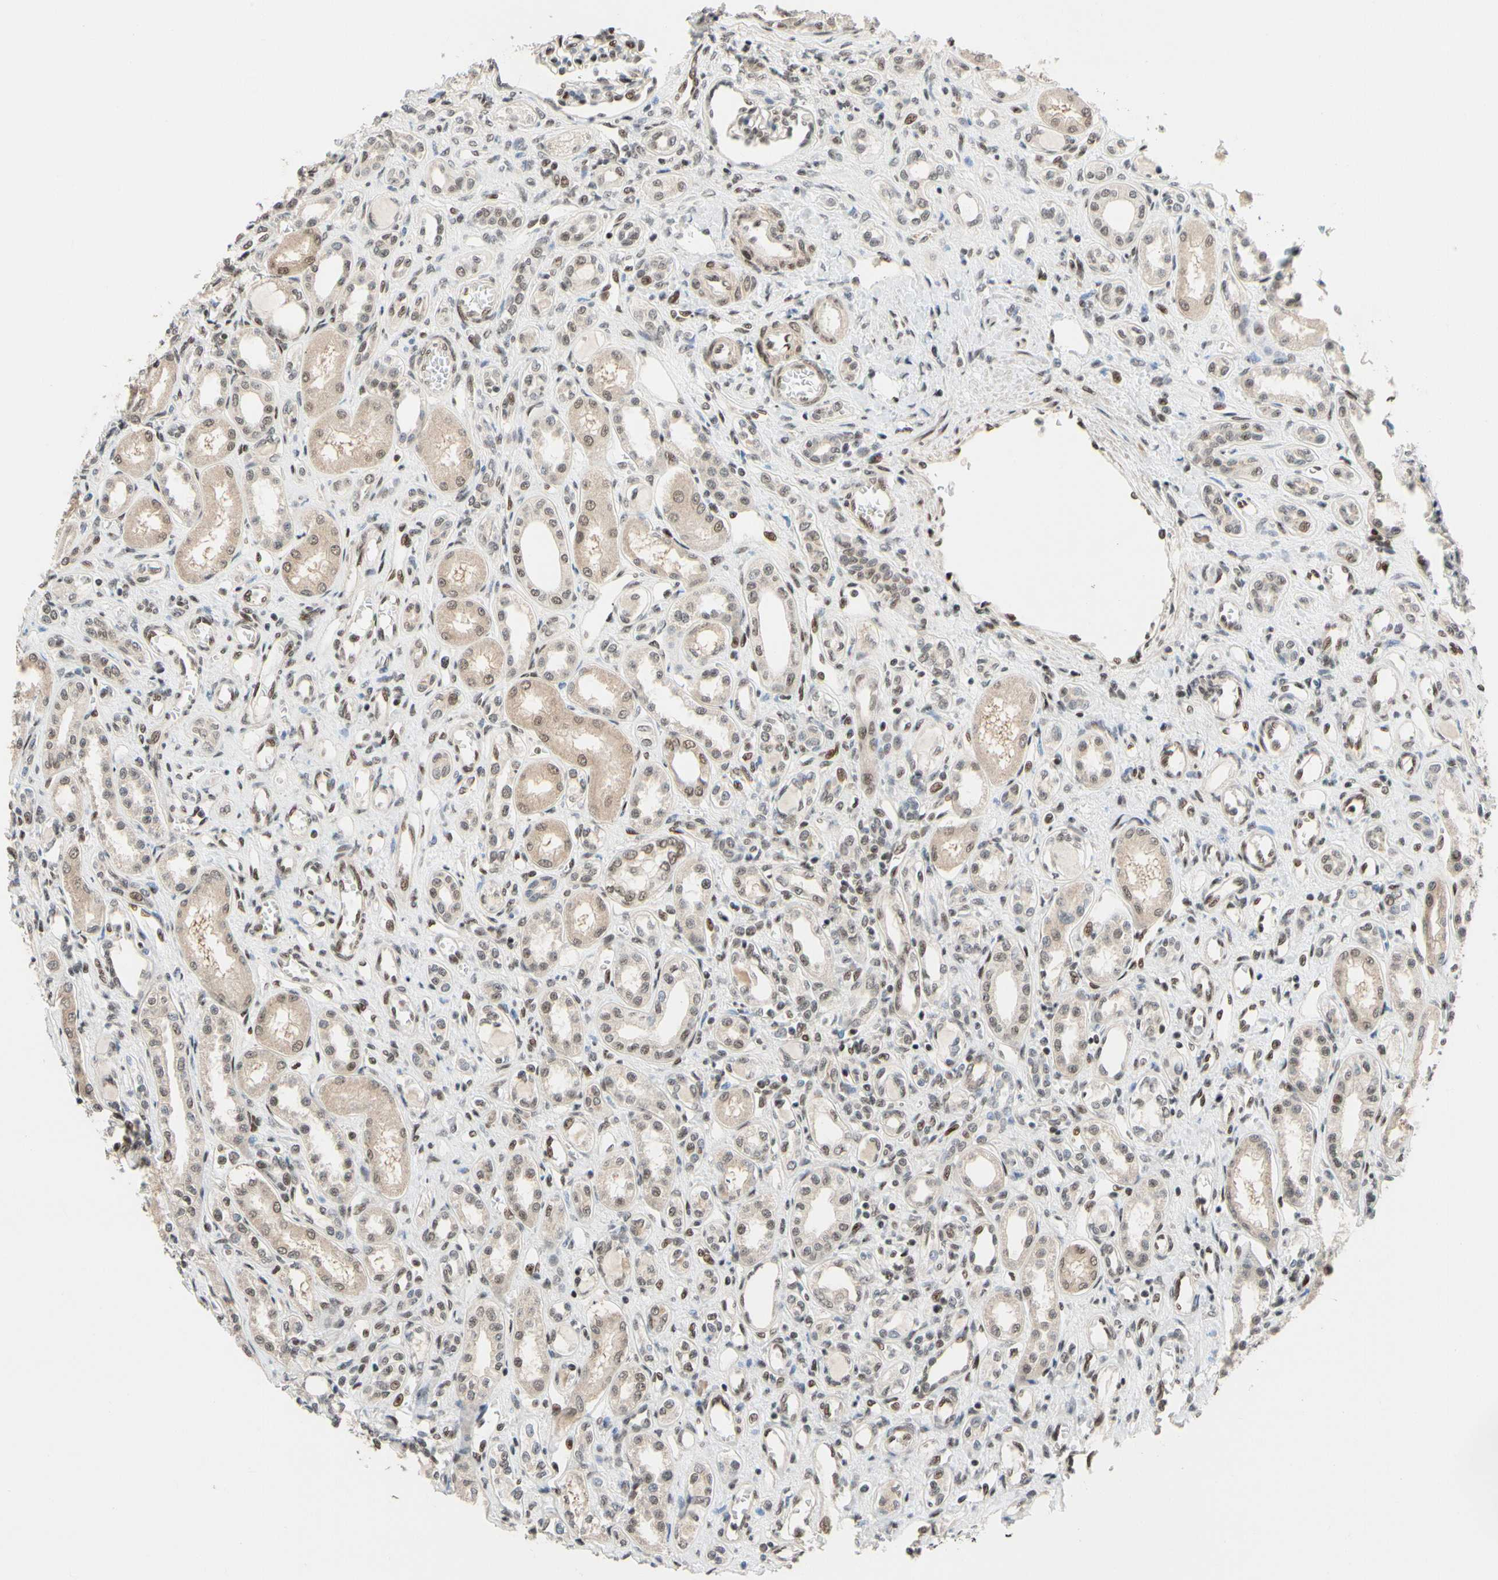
{"staining": {"intensity": "moderate", "quantity": ">75%", "location": "nuclear"}, "tissue": "kidney", "cell_type": "Cells in glomeruli", "image_type": "normal", "snomed": [{"axis": "morphology", "description": "Normal tissue, NOS"}, {"axis": "topography", "description": "Kidney"}], "caption": "This image reveals normal kidney stained with IHC to label a protein in brown. The nuclear of cells in glomeruli show moderate positivity for the protein. Nuclei are counter-stained blue.", "gene": "TAF4", "patient": {"sex": "male", "age": 7}}